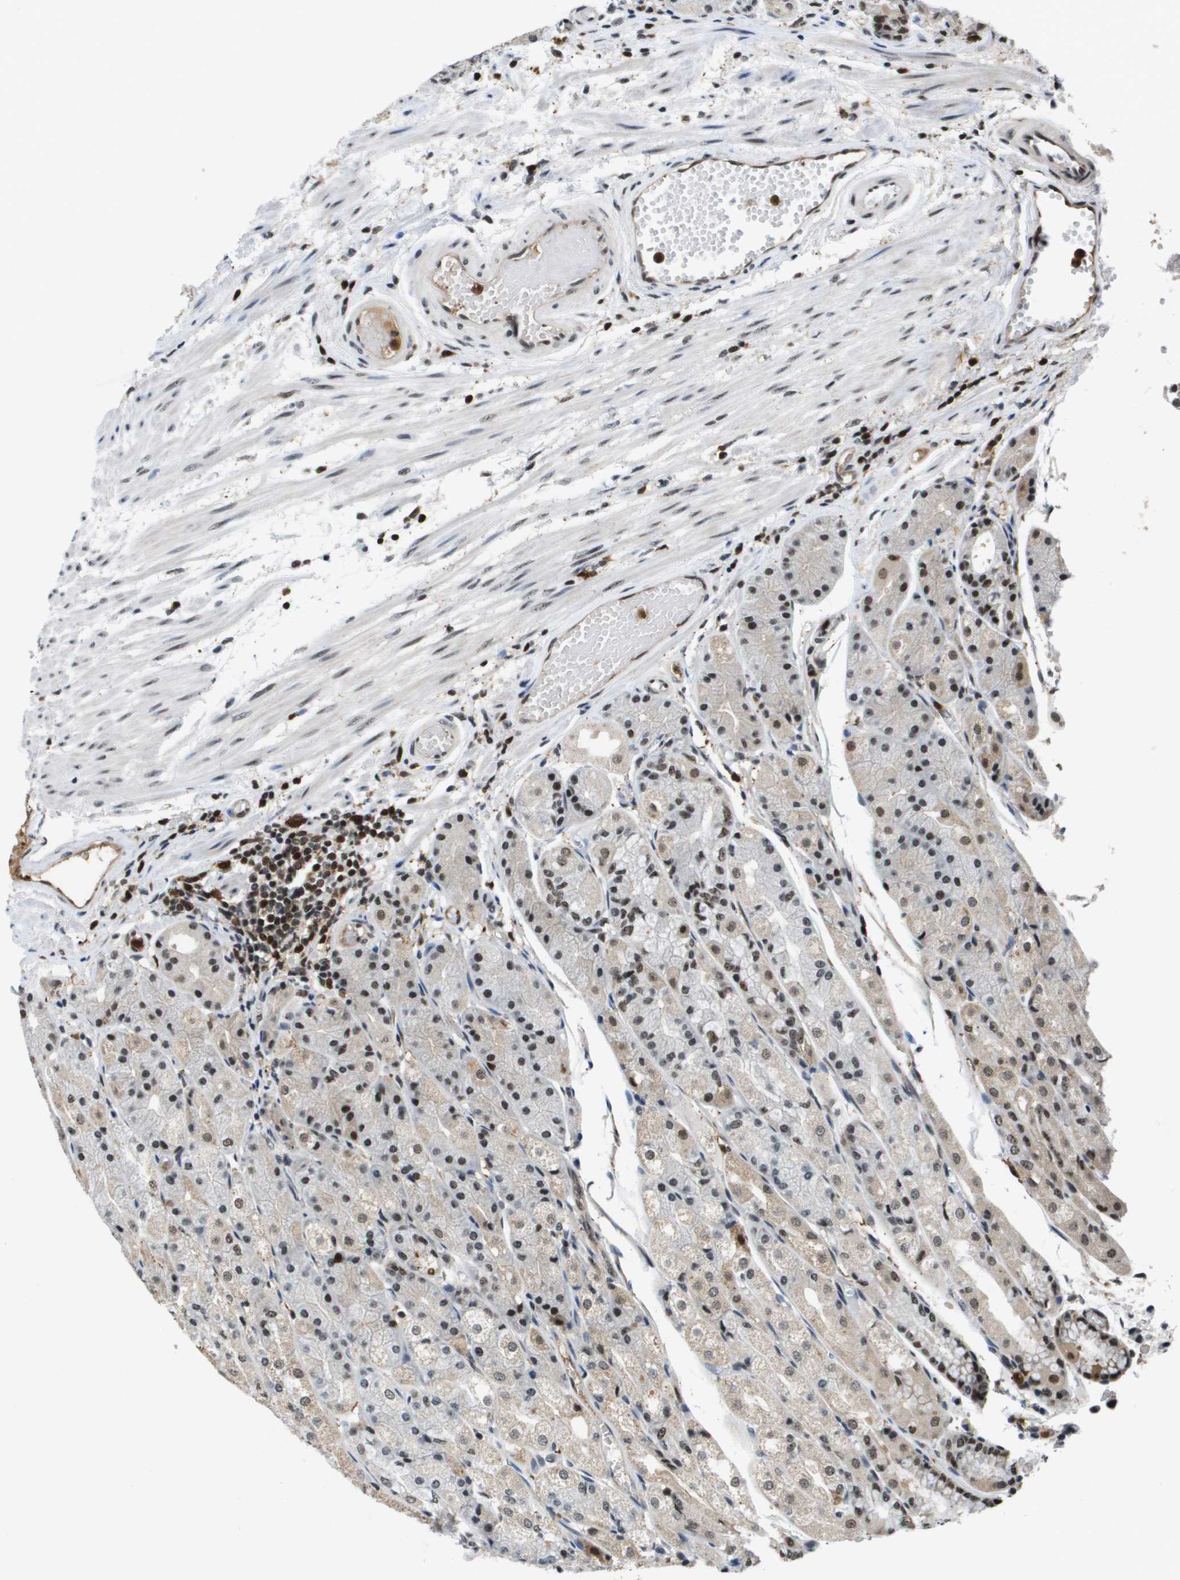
{"staining": {"intensity": "strong", "quantity": "25%-75%", "location": "nuclear"}, "tissue": "stomach", "cell_type": "Glandular cells", "image_type": "normal", "snomed": [{"axis": "morphology", "description": "Normal tissue, NOS"}, {"axis": "topography", "description": "Stomach, upper"}], "caption": "Immunohistochemistry histopathology image of unremarkable human stomach stained for a protein (brown), which reveals high levels of strong nuclear expression in about 25%-75% of glandular cells.", "gene": "EP400", "patient": {"sex": "male", "age": 72}}